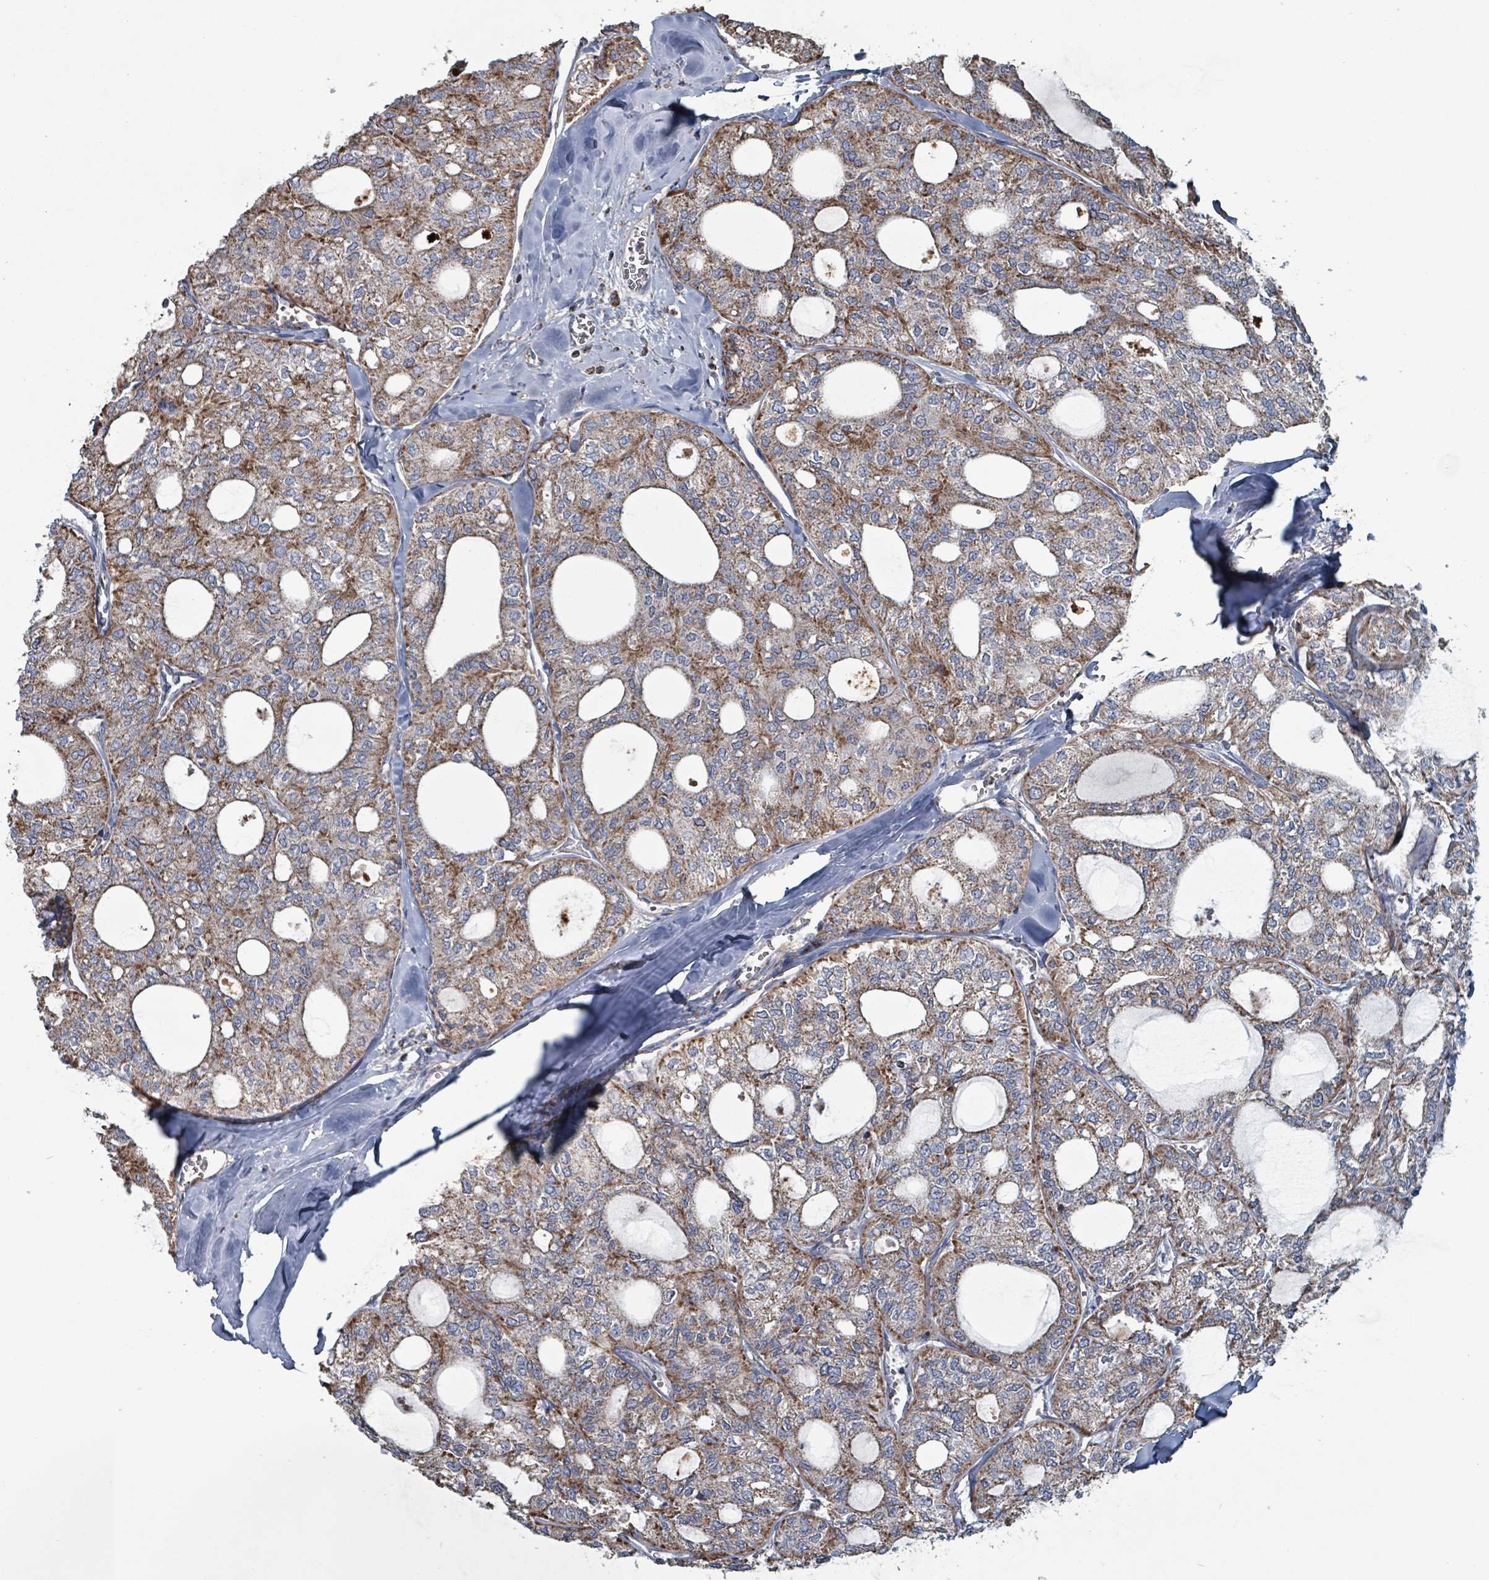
{"staining": {"intensity": "moderate", "quantity": ">75%", "location": "cytoplasmic/membranous"}, "tissue": "thyroid cancer", "cell_type": "Tumor cells", "image_type": "cancer", "snomed": [{"axis": "morphology", "description": "Follicular adenoma carcinoma, NOS"}, {"axis": "topography", "description": "Thyroid gland"}], "caption": "Immunohistochemical staining of human follicular adenoma carcinoma (thyroid) displays medium levels of moderate cytoplasmic/membranous protein positivity in approximately >75% of tumor cells.", "gene": "ABHD18", "patient": {"sex": "male", "age": 75}}